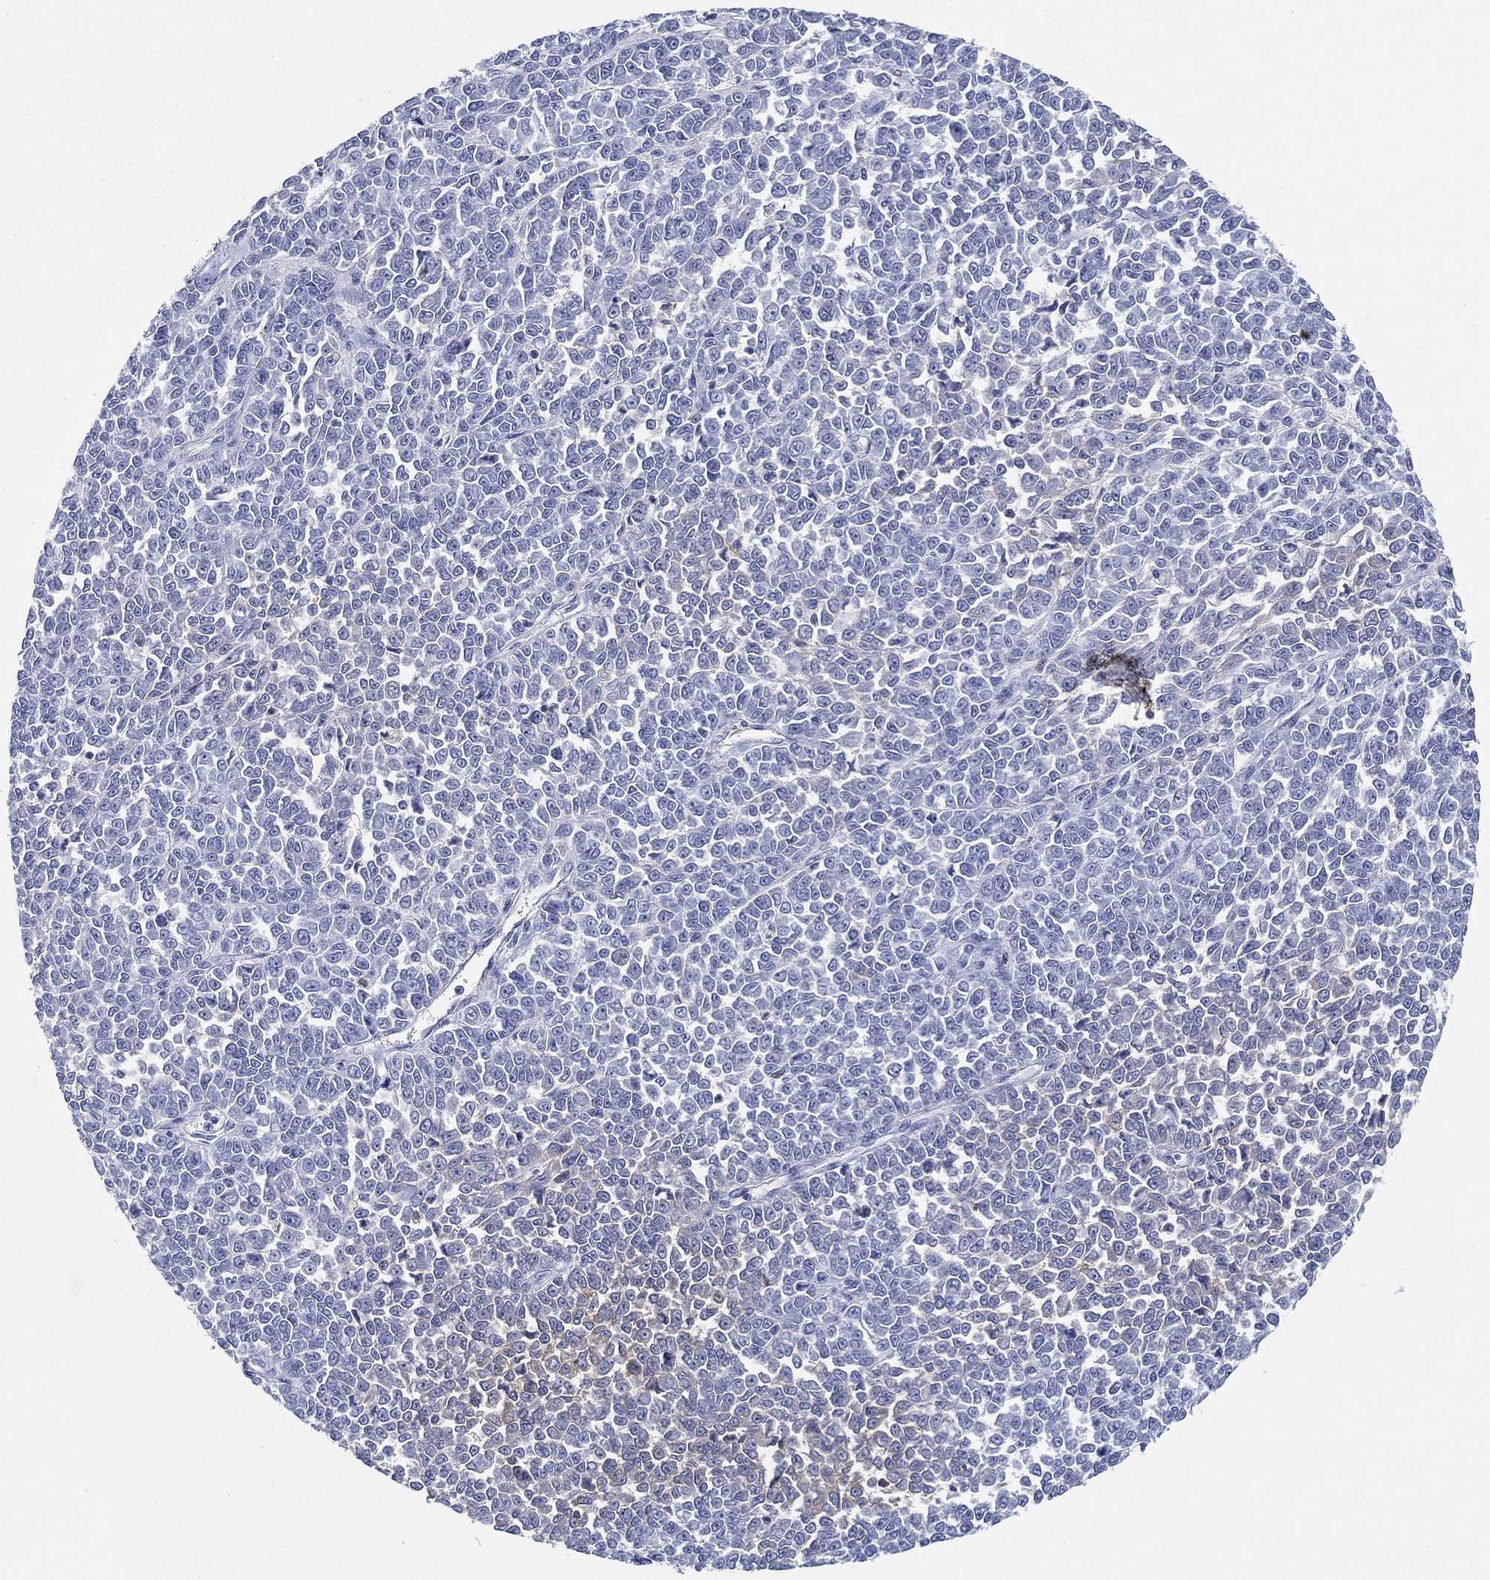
{"staining": {"intensity": "negative", "quantity": "none", "location": "none"}, "tissue": "melanoma", "cell_type": "Tumor cells", "image_type": "cancer", "snomed": [{"axis": "morphology", "description": "Malignant melanoma, NOS"}, {"axis": "topography", "description": "Skin"}], "caption": "Immunohistochemical staining of malignant melanoma demonstrates no significant positivity in tumor cells.", "gene": "IFNB1", "patient": {"sex": "female", "age": 95}}